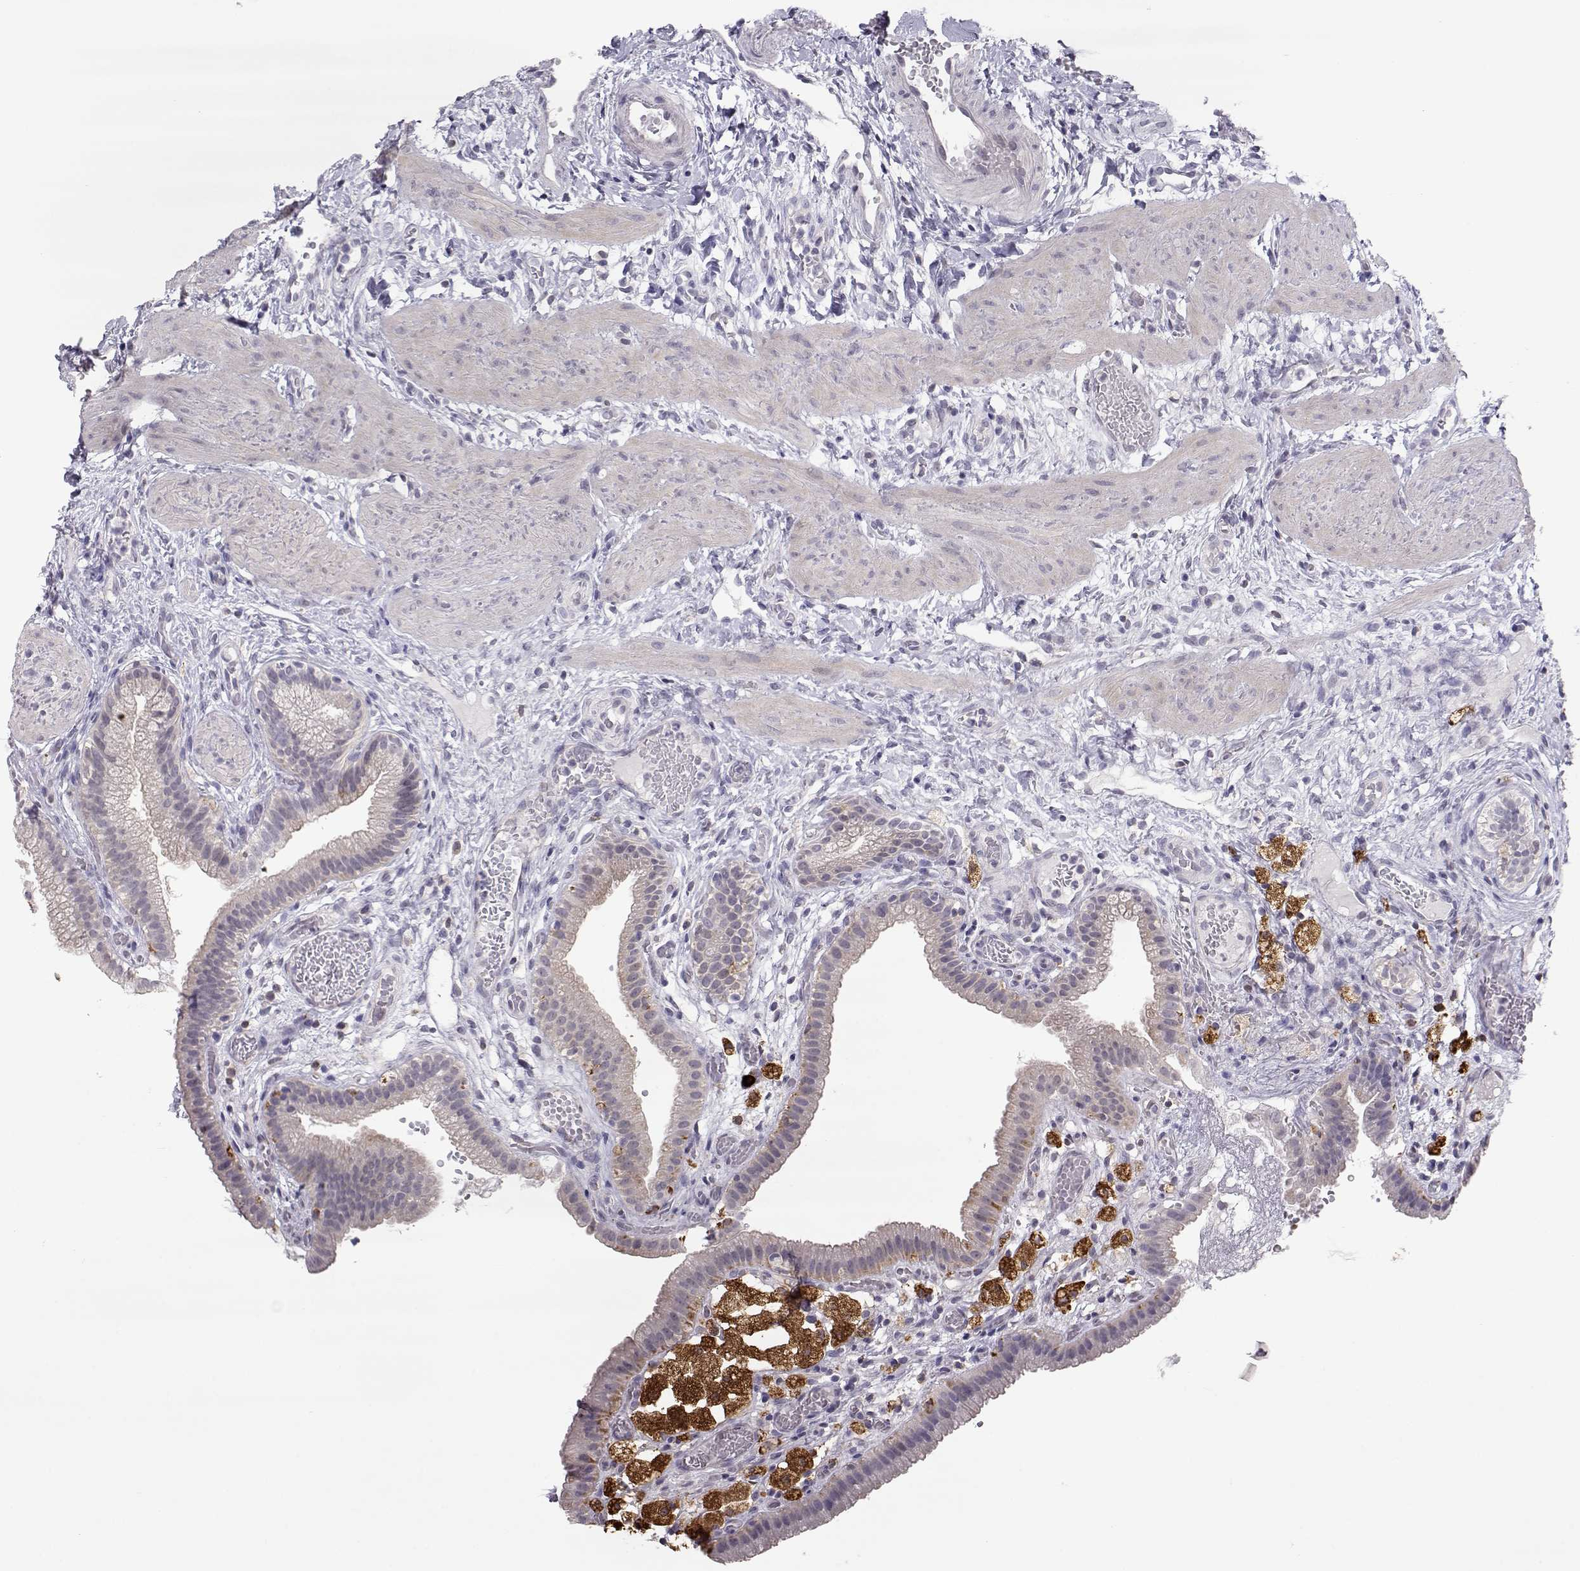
{"staining": {"intensity": "weak", "quantity": "<25%", "location": "cytoplasmic/membranous"}, "tissue": "gallbladder", "cell_type": "Glandular cells", "image_type": "normal", "snomed": [{"axis": "morphology", "description": "Normal tissue, NOS"}, {"axis": "topography", "description": "Gallbladder"}], "caption": "Human gallbladder stained for a protein using immunohistochemistry shows no staining in glandular cells.", "gene": "NPVF", "patient": {"sex": "female", "age": 24}}